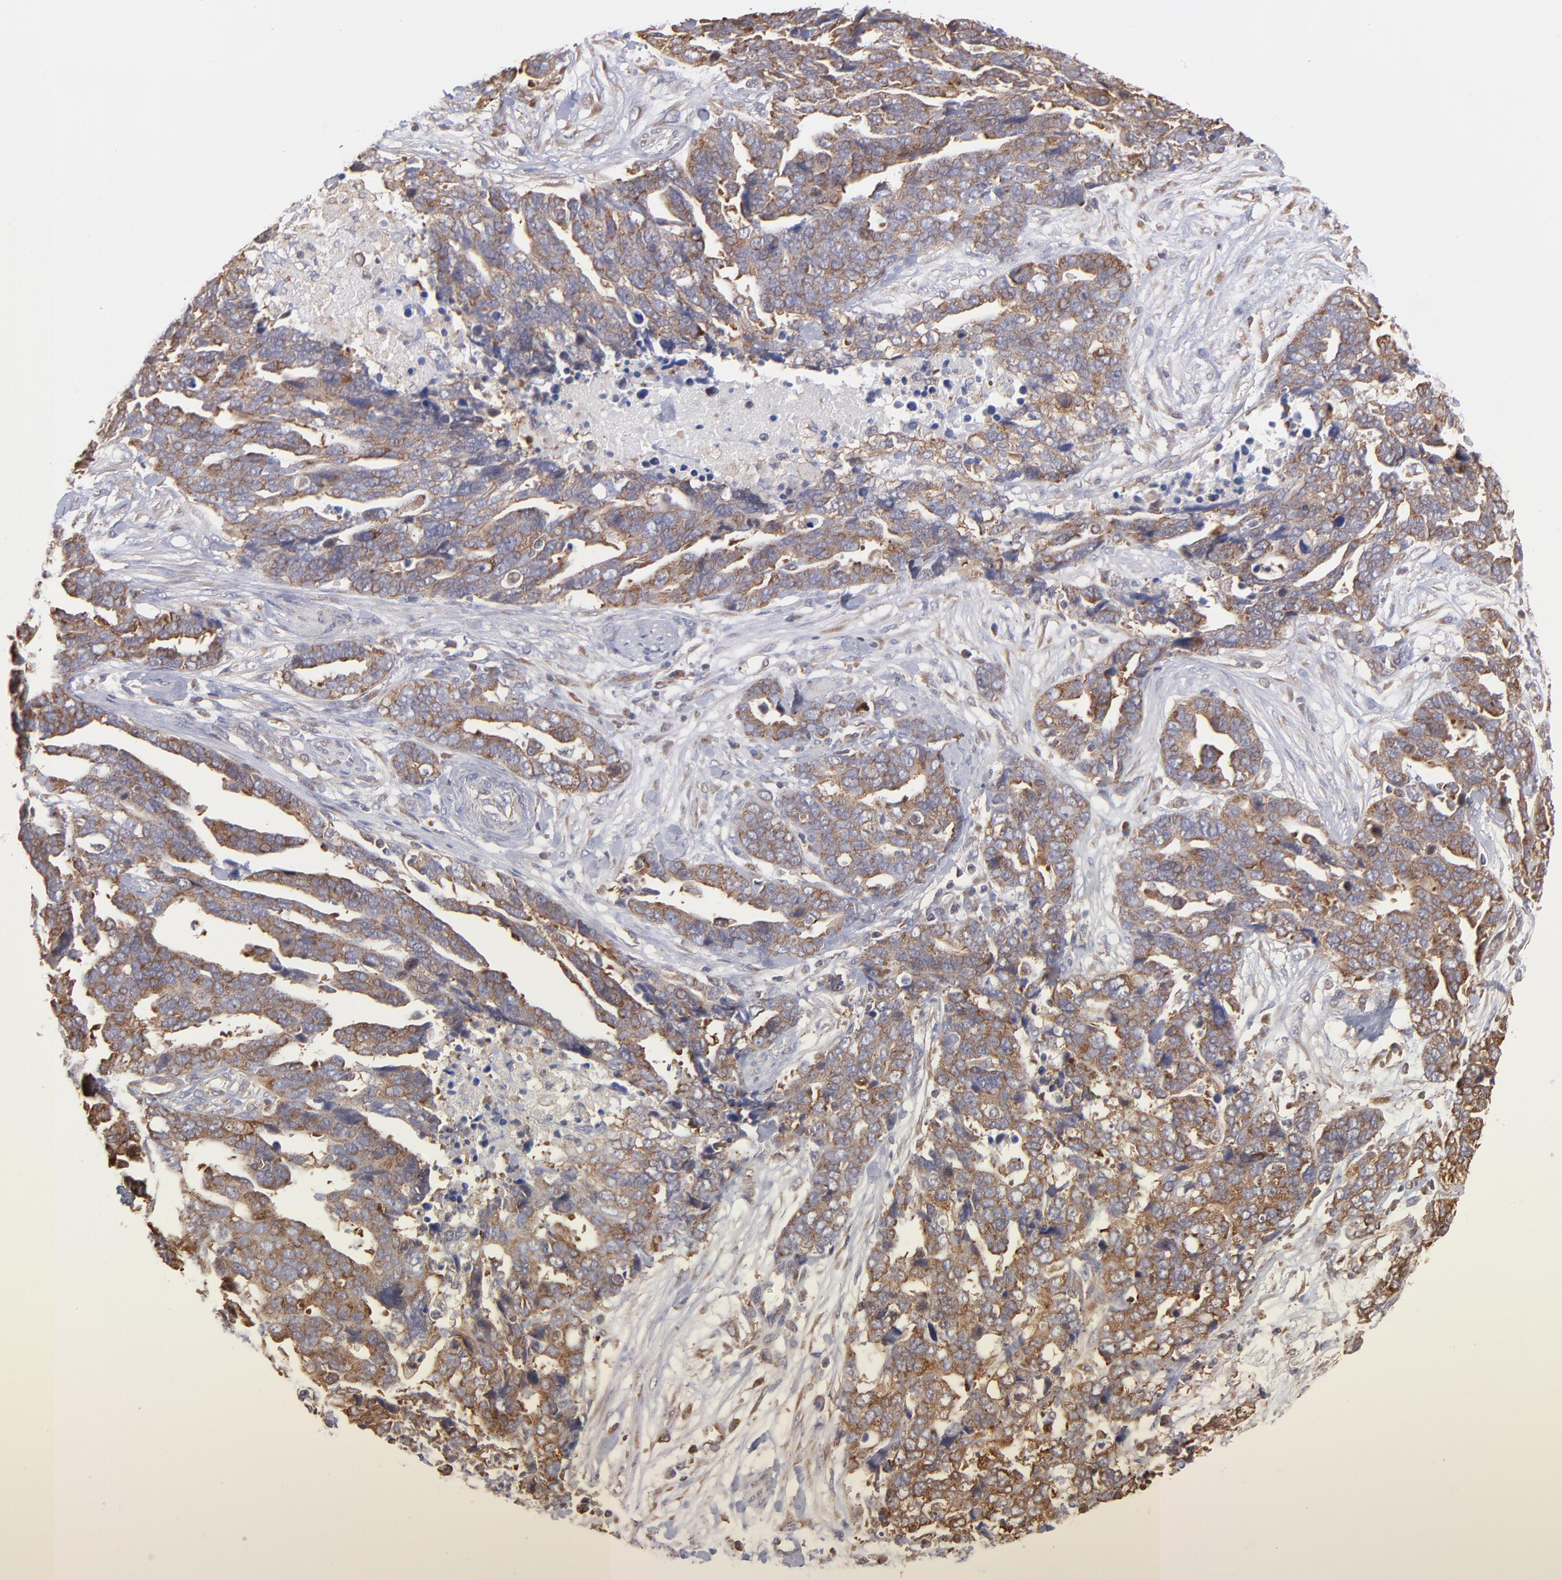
{"staining": {"intensity": "moderate", "quantity": ">75%", "location": "cytoplasmic/membranous"}, "tissue": "ovarian cancer", "cell_type": "Tumor cells", "image_type": "cancer", "snomed": [{"axis": "morphology", "description": "Normal tissue, NOS"}, {"axis": "morphology", "description": "Cystadenocarcinoma, serous, NOS"}, {"axis": "topography", "description": "Fallopian tube"}, {"axis": "topography", "description": "Ovary"}], "caption": "Ovarian cancer stained with a protein marker exhibits moderate staining in tumor cells.", "gene": "MAPRE1", "patient": {"sex": "female", "age": 56}}